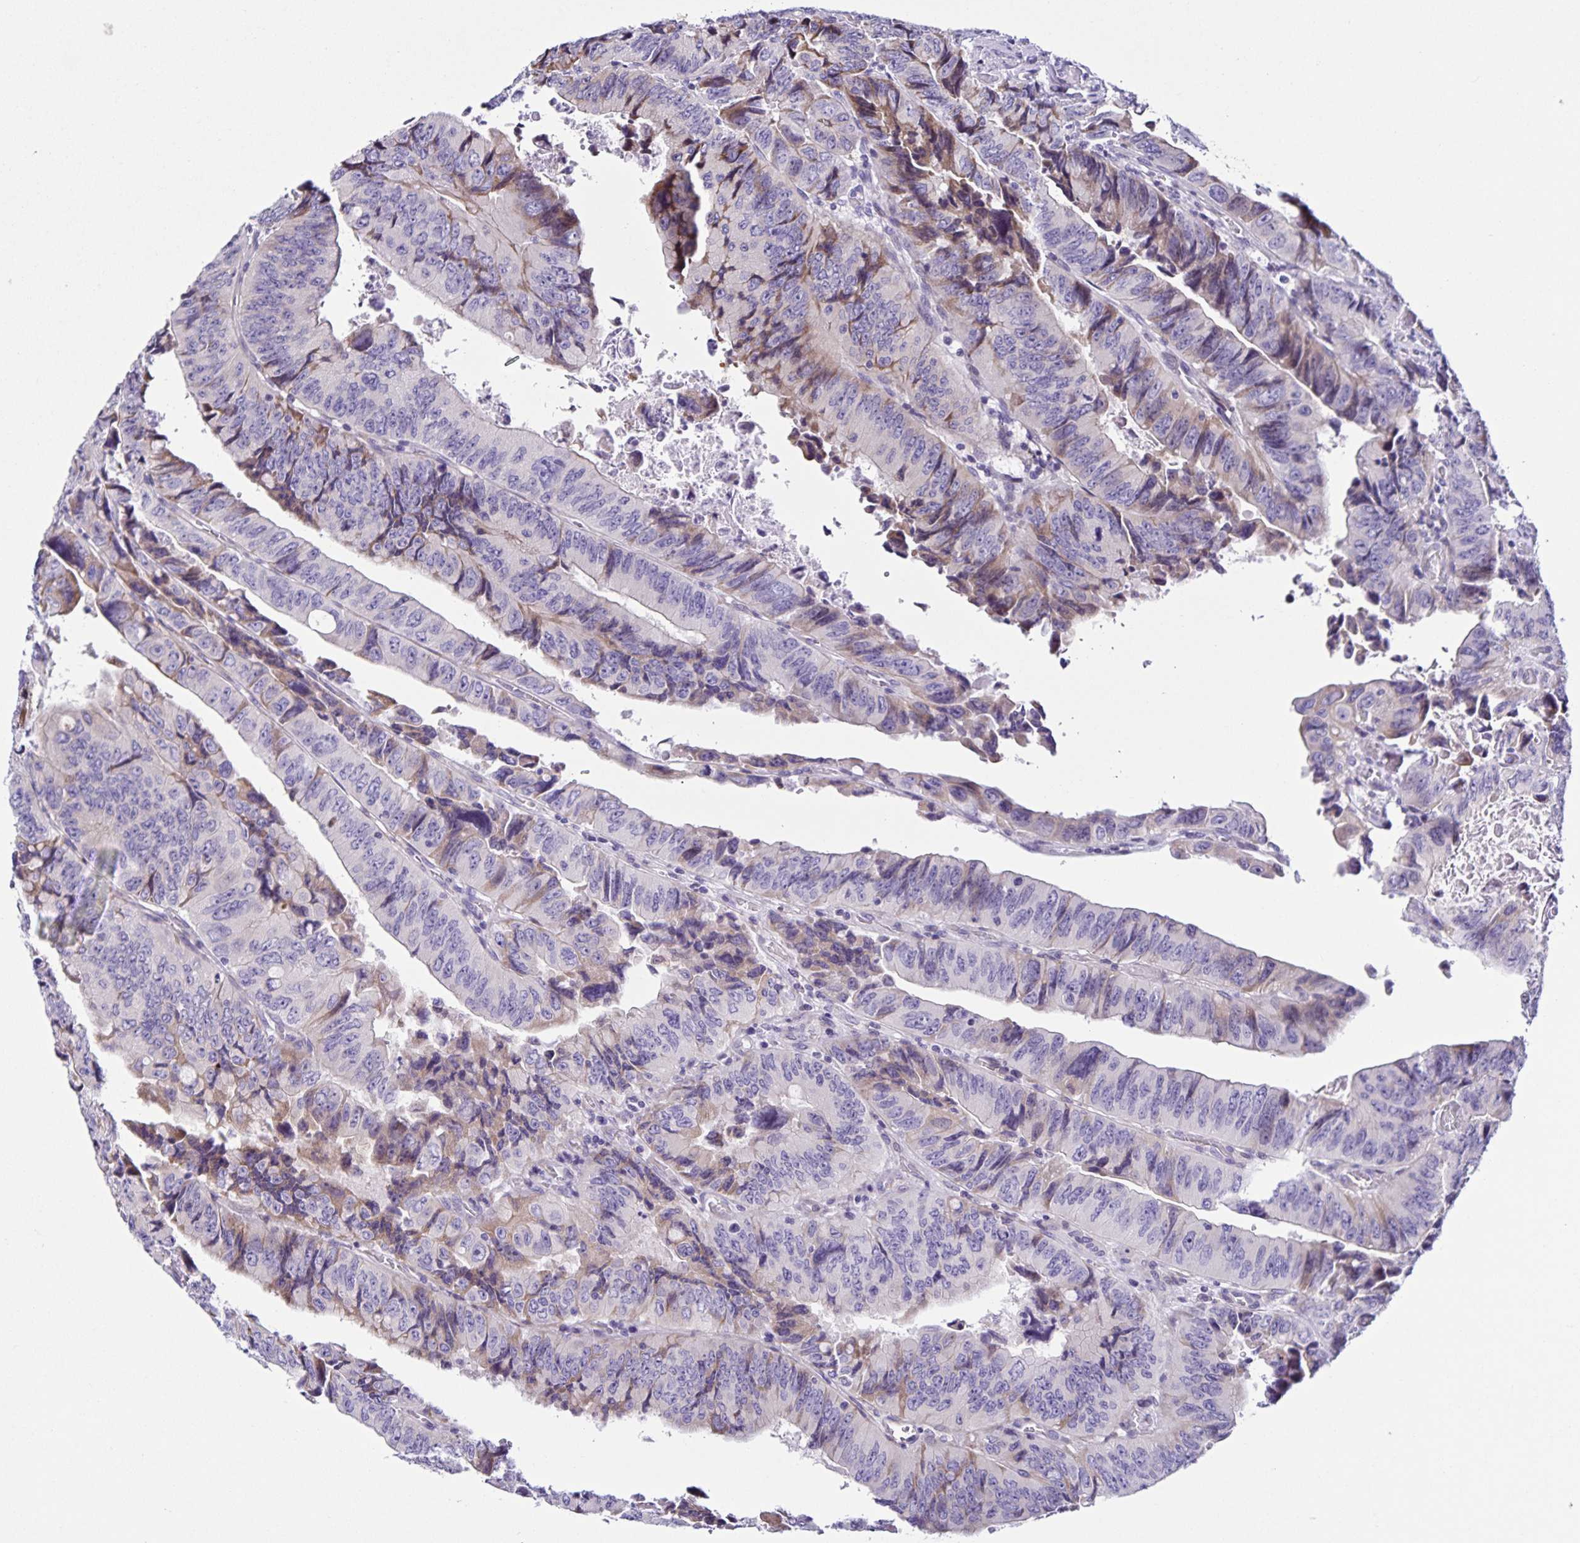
{"staining": {"intensity": "weak", "quantity": "<25%", "location": "cytoplasmic/membranous"}, "tissue": "colorectal cancer", "cell_type": "Tumor cells", "image_type": "cancer", "snomed": [{"axis": "morphology", "description": "Adenocarcinoma, NOS"}, {"axis": "topography", "description": "Colon"}], "caption": "Tumor cells are negative for brown protein staining in adenocarcinoma (colorectal).", "gene": "RNFT2", "patient": {"sex": "female", "age": 84}}